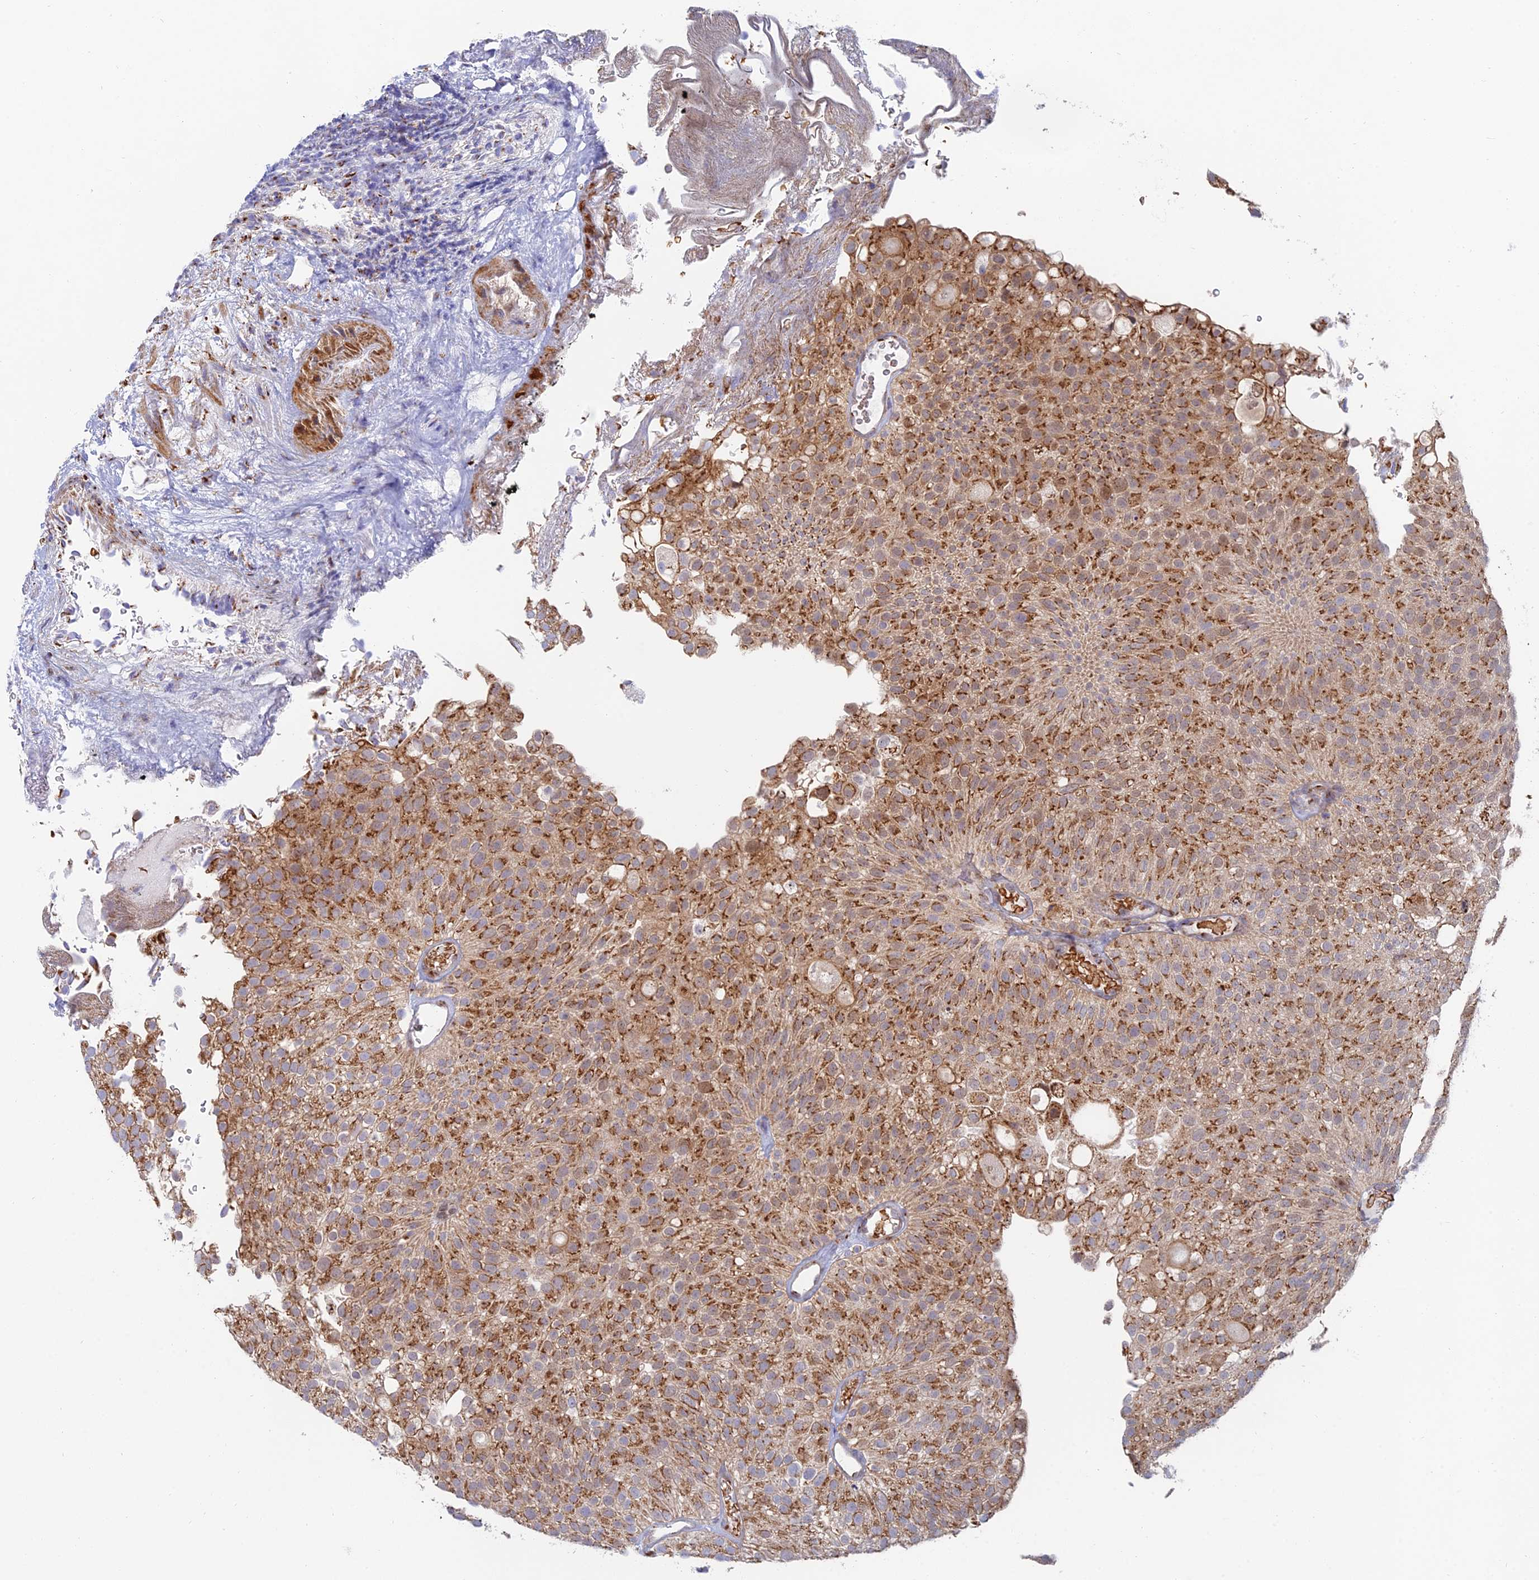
{"staining": {"intensity": "moderate", "quantity": ">75%", "location": "cytoplasmic/membranous"}, "tissue": "urothelial cancer", "cell_type": "Tumor cells", "image_type": "cancer", "snomed": [{"axis": "morphology", "description": "Urothelial carcinoma, Low grade"}, {"axis": "topography", "description": "Urinary bladder"}], "caption": "High-magnification brightfield microscopy of low-grade urothelial carcinoma stained with DAB (brown) and counterstained with hematoxylin (blue). tumor cells exhibit moderate cytoplasmic/membranous staining is identified in approximately>75% of cells. The protein of interest is shown in brown color, while the nuclei are stained blue.", "gene": "HS2ST1", "patient": {"sex": "male", "age": 78}}